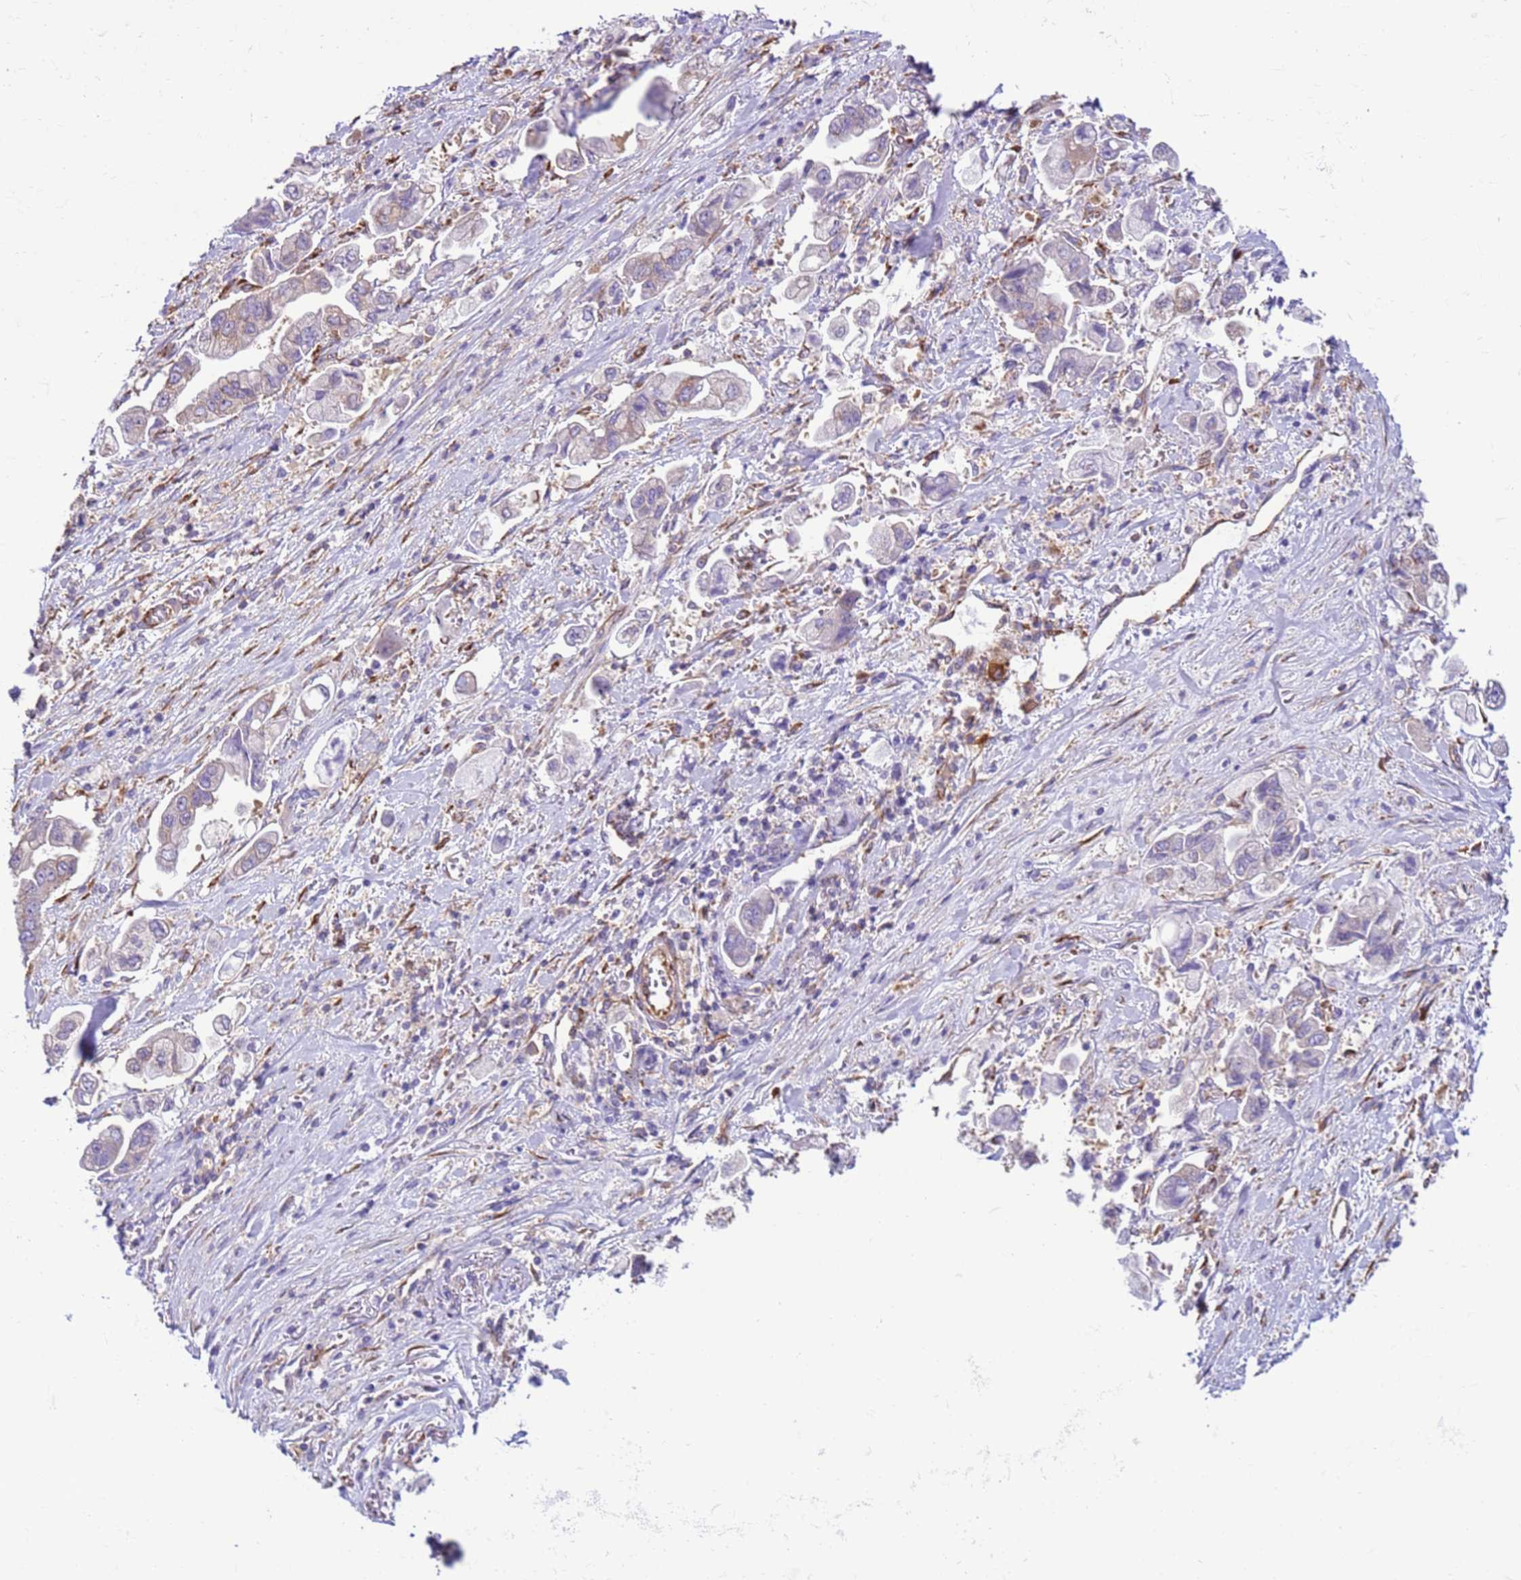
{"staining": {"intensity": "weak", "quantity": "25%-75%", "location": "cytoplasmic/membranous"}, "tissue": "stomach cancer", "cell_type": "Tumor cells", "image_type": "cancer", "snomed": [{"axis": "morphology", "description": "Adenocarcinoma, NOS"}, {"axis": "topography", "description": "Stomach"}], "caption": "Stomach cancer tissue displays weak cytoplasmic/membranous expression in approximately 25%-75% of tumor cells, visualized by immunohistochemistry. (Brightfield microscopy of DAB IHC at high magnification).", "gene": "VARS1", "patient": {"sex": "male", "age": 62}}